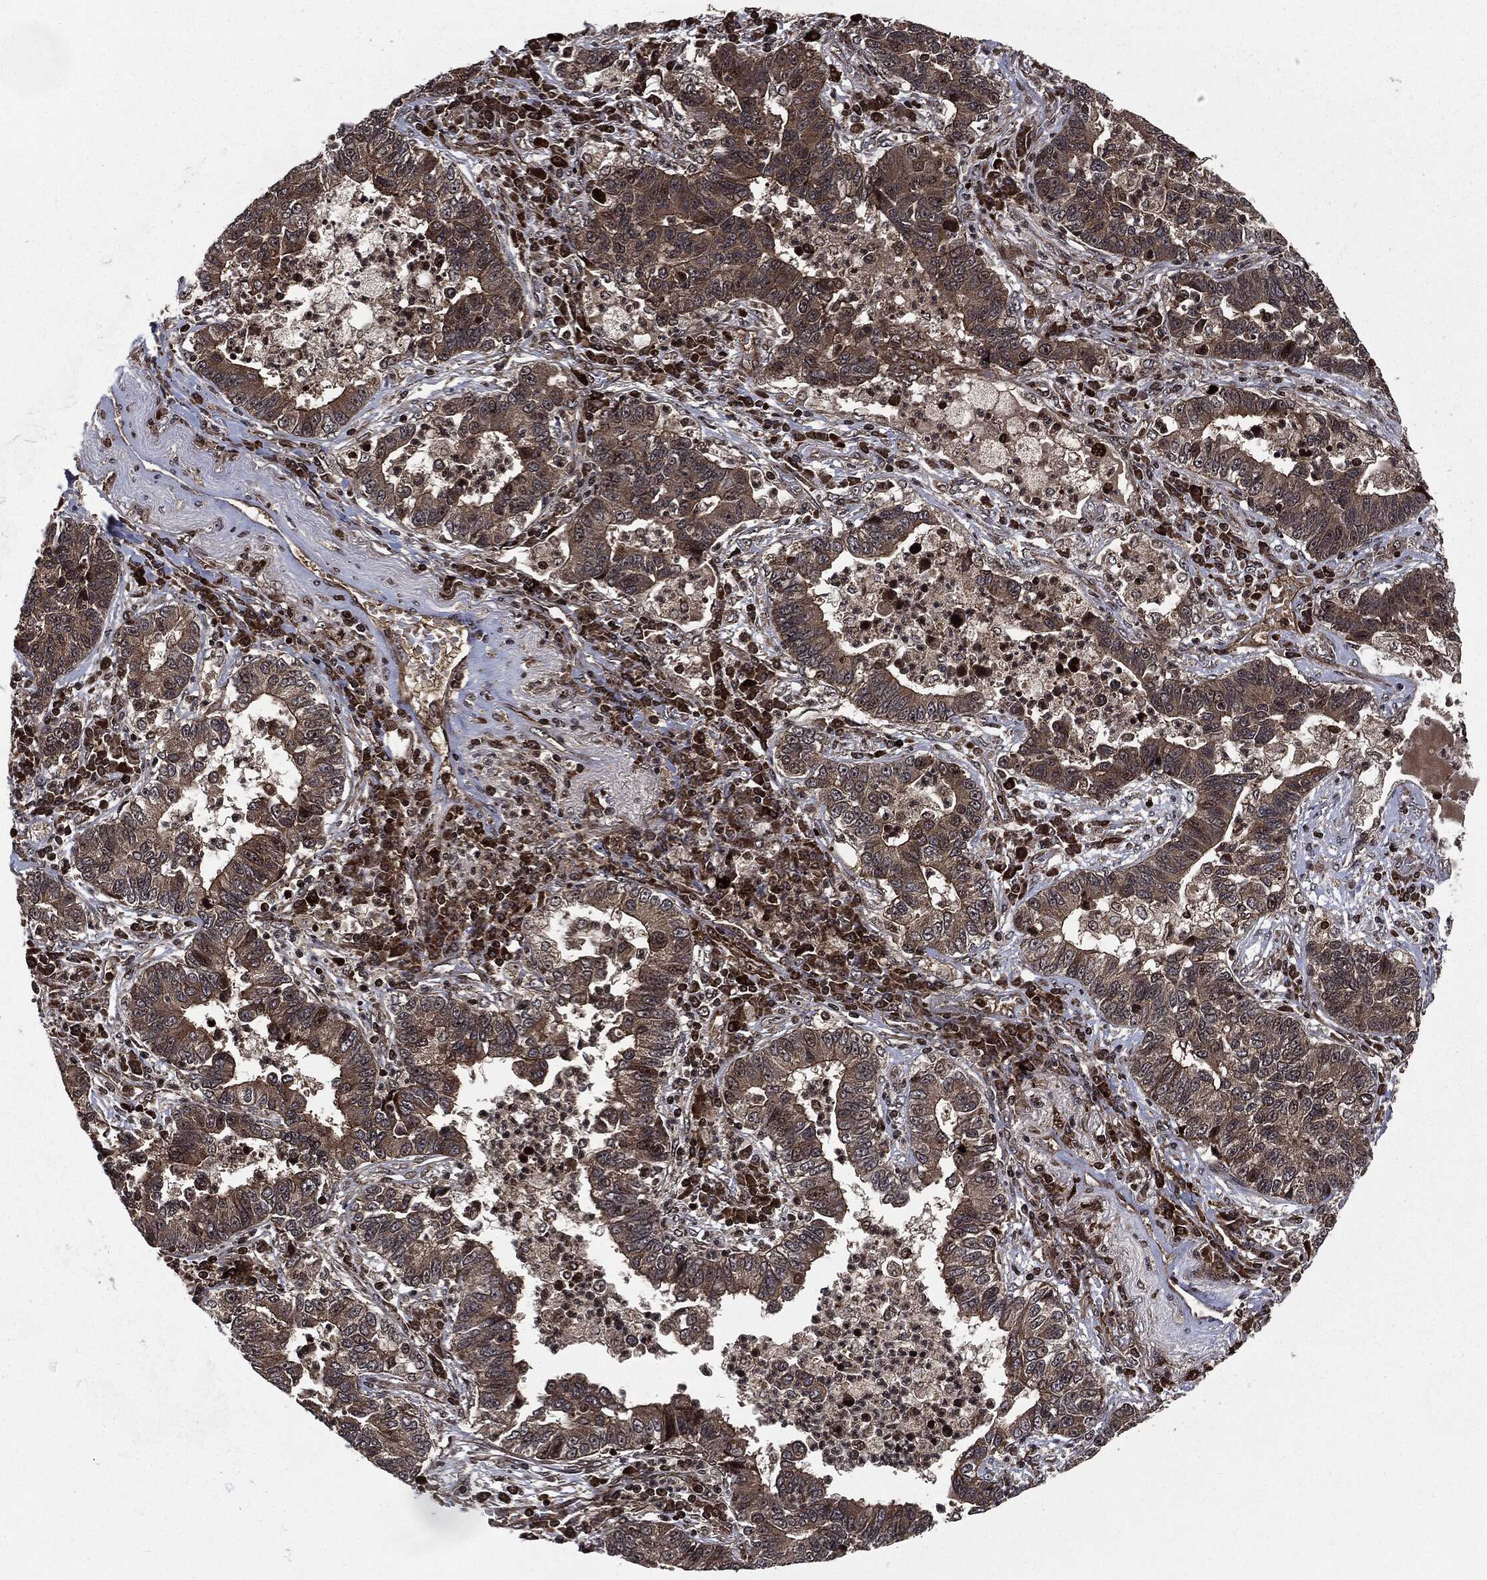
{"staining": {"intensity": "moderate", "quantity": ">75%", "location": "cytoplasmic/membranous"}, "tissue": "lung cancer", "cell_type": "Tumor cells", "image_type": "cancer", "snomed": [{"axis": "morphology", "description": "Adenocarcinoma, NOS"}, {"axis": "topography", "description": "Lung"}], "caption": "The histopathology image displays immunohistochemical staining of adenocarcinoma (lung). There is moderate cytoplasmic/membranous expression is appreciated in approximately >75% of tumor cells.", "gene": "CARD6", "patient": {"sex": "female", "age": 57}}